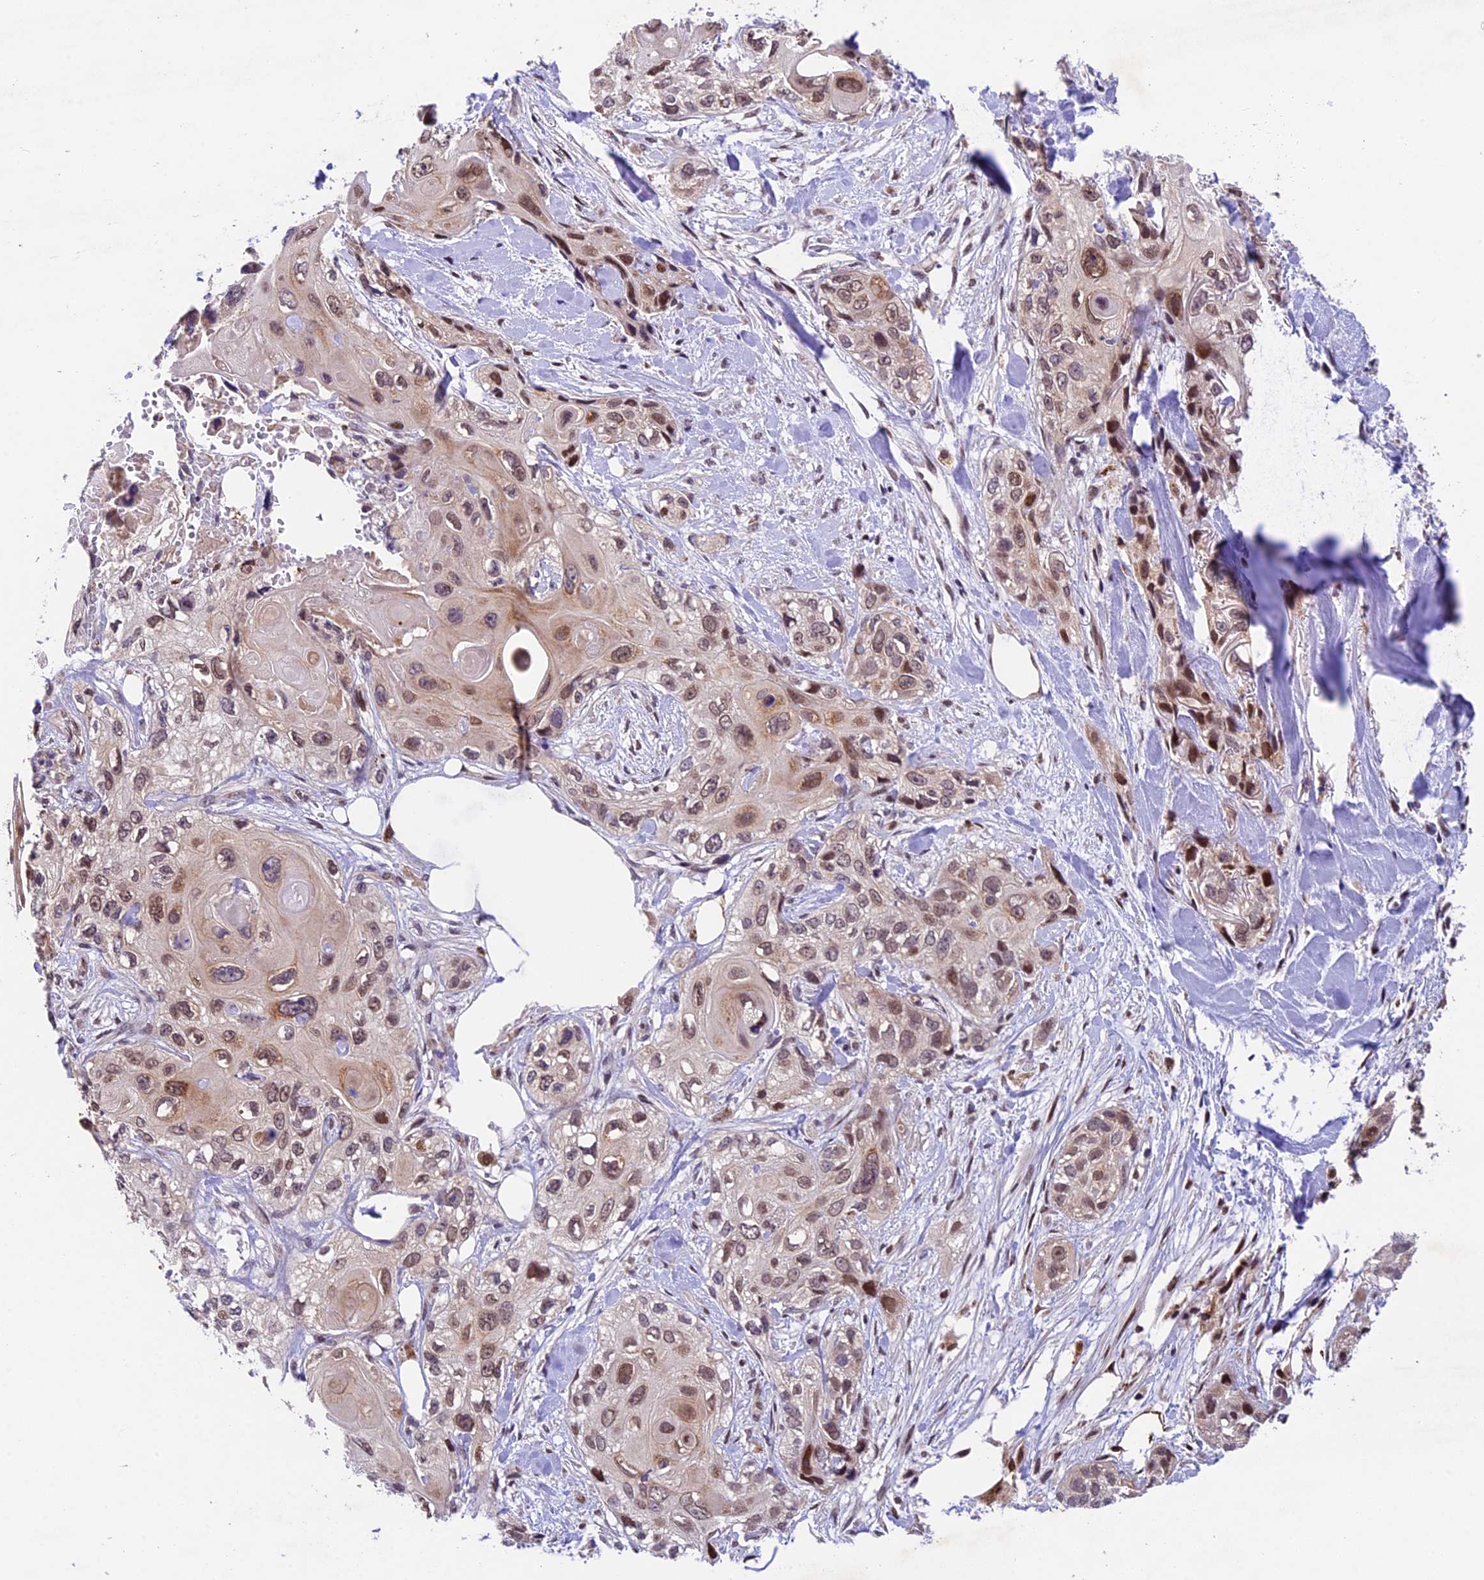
{"staining": {"intensity": "moderate", "quantity": "25%-75%", "location": "nuclear"}, "tissue": "skin cancer", "cell_type": "Tumor cells", "image_type": "cancer", "snomed": [{"axis": "morphology", "description": "Normal tissue, NOS"}, {"axis": "morphology", "description": "Squamous cell carcinoma, NOS"}, {"axis": "topography", "description": "Skin"}], "caption": "Tumor cells demonstrate moderate nuclear staining in approximately 25%-75% of cells in skin squamous cell carcinoma.", "gene": "CCSER1", "patient": {"sex": "male", "age": 72}}